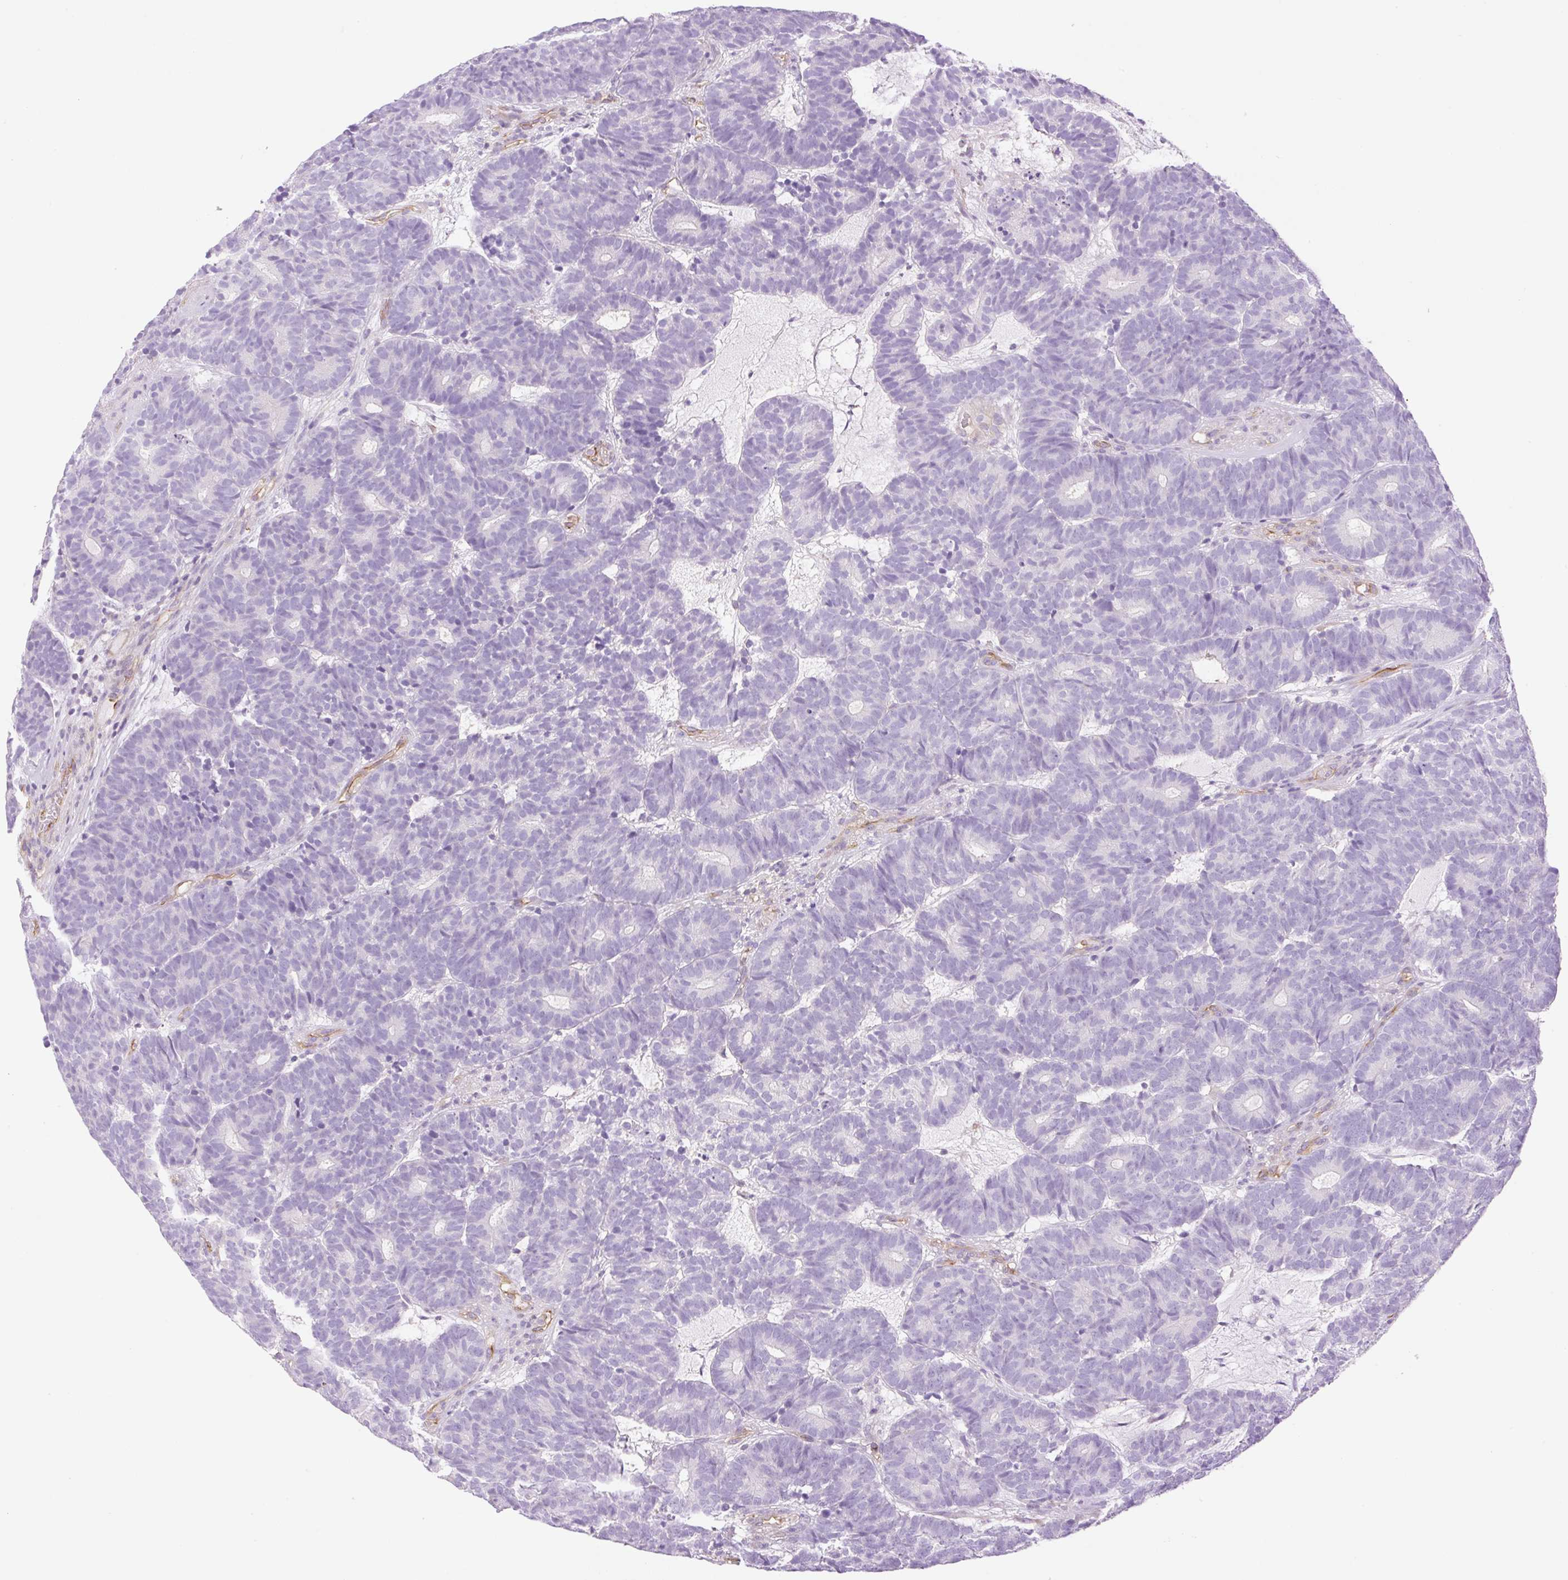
{"staining": {"intensity": "negative", "quantity": "none", "location": "none"}, "tissue": "head and neck cancer", "cell_type": "Tumor cells", "image_type": "cancer", "snomed": [{"axis": "morphology", "description": "Adenocarcinoma, NOS"}, {"axis": "topography", "description": "Head-Neck"}], "caption": "Immunohistochemistry photomicrograph of adenocarcinoma (head and neck) stained for a protein (brown), which shows no positivity in tumor cells.", "gene": "EHD3", "patient": {"sex": "female", "age": 81}}